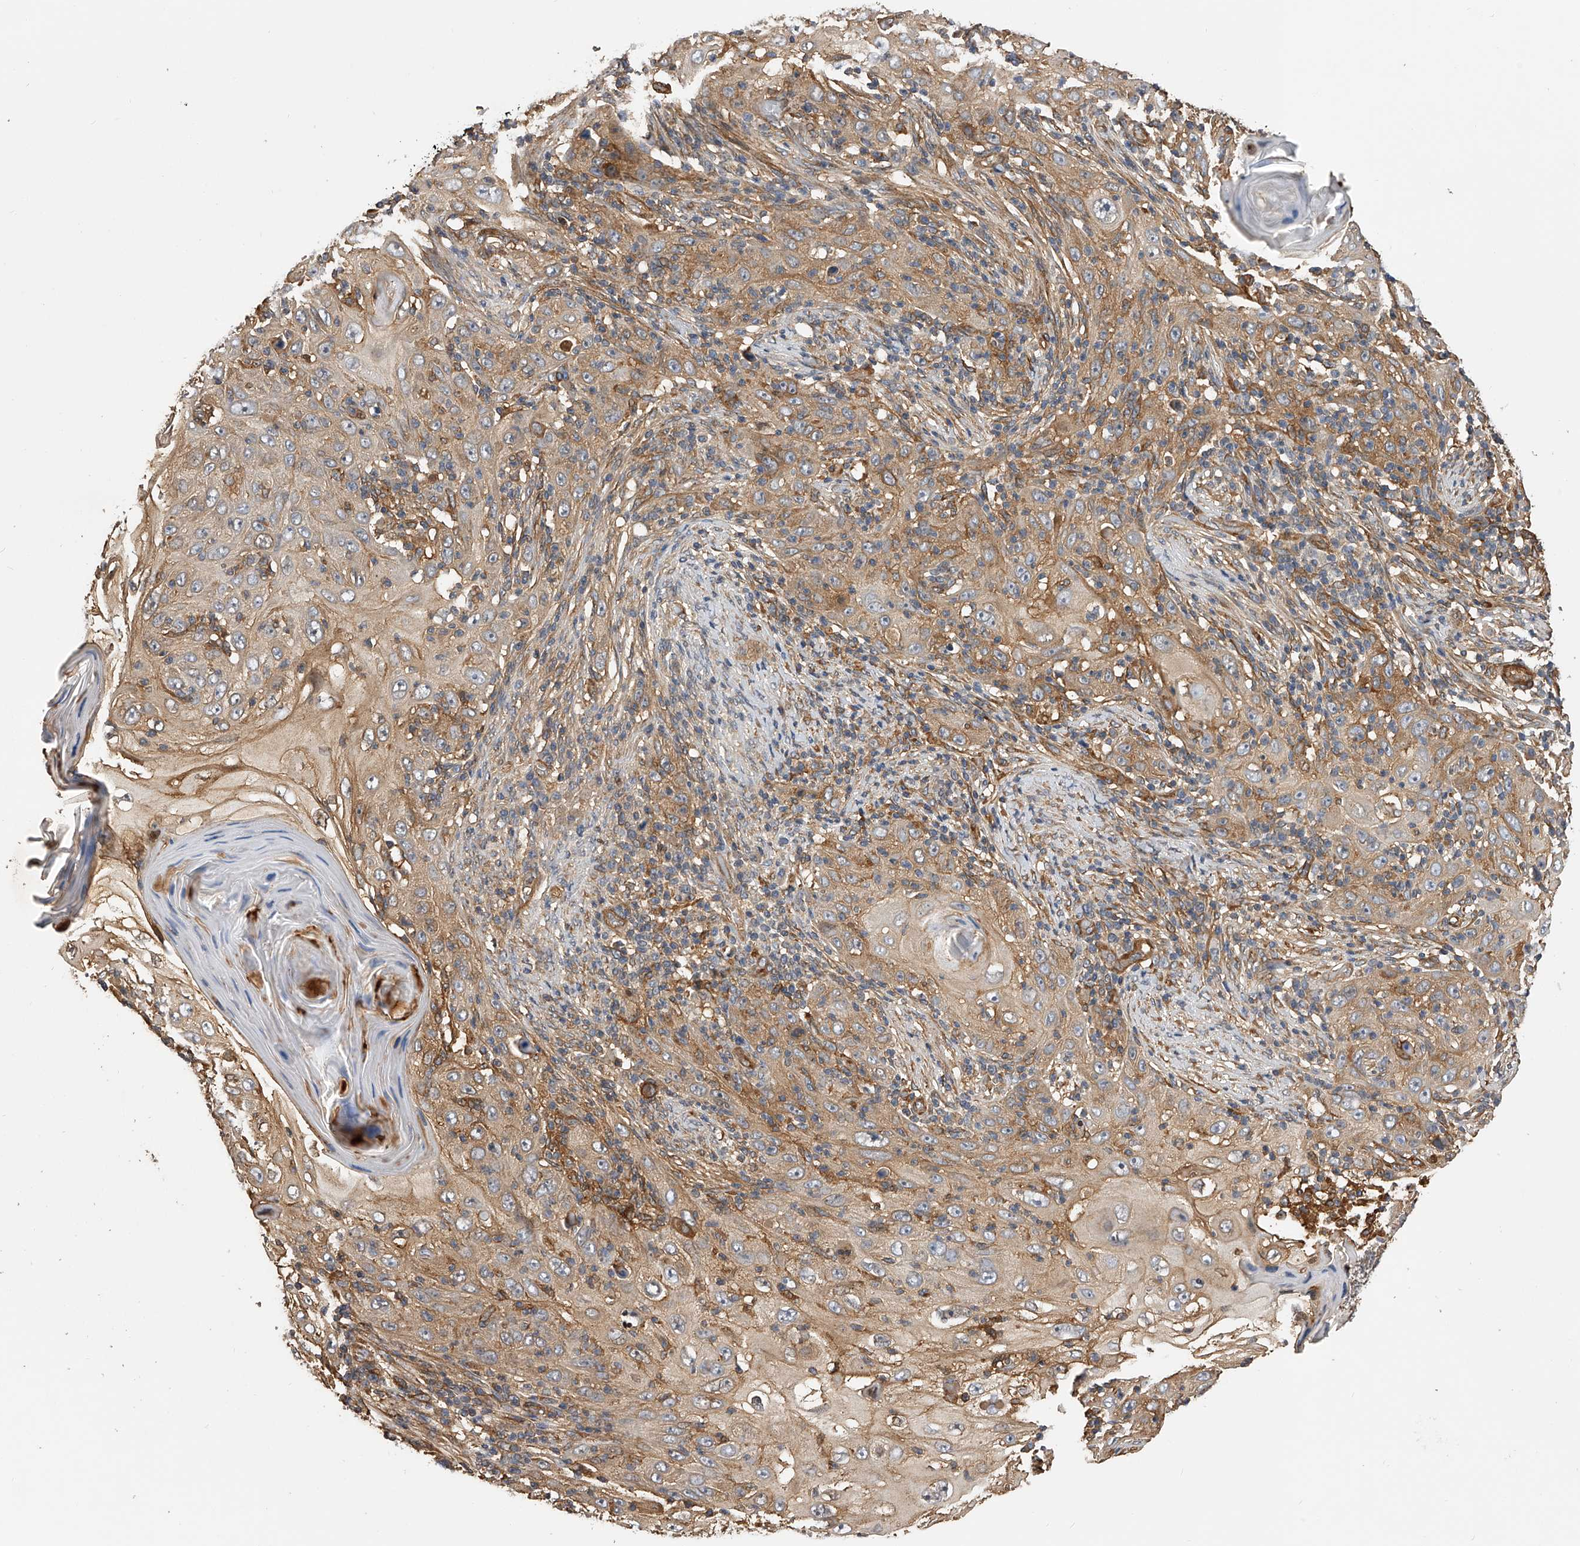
{"staining": {"intensity": "moderate", "quantity": ">75%", "location": "cytoplasmic/membranous"}, "tissue": "skin cancer", "cell_type": "Tumor cells", "image_type": "cancer", "snomed": [{"axis": "morphology", "description": "Squamous cell carcinoma, NOS"}, {"axis": "topography", "description": "Skin"}], "caption": "Skin cancer (squamous cell carcinoma) was stained to show a protein in brown. There is medium levels of moderate cytoplasmic/membranous expression in about >75% of tumor cells.", "gene": "PTPRA", "patient": {"sex": "female", "age": 88}}